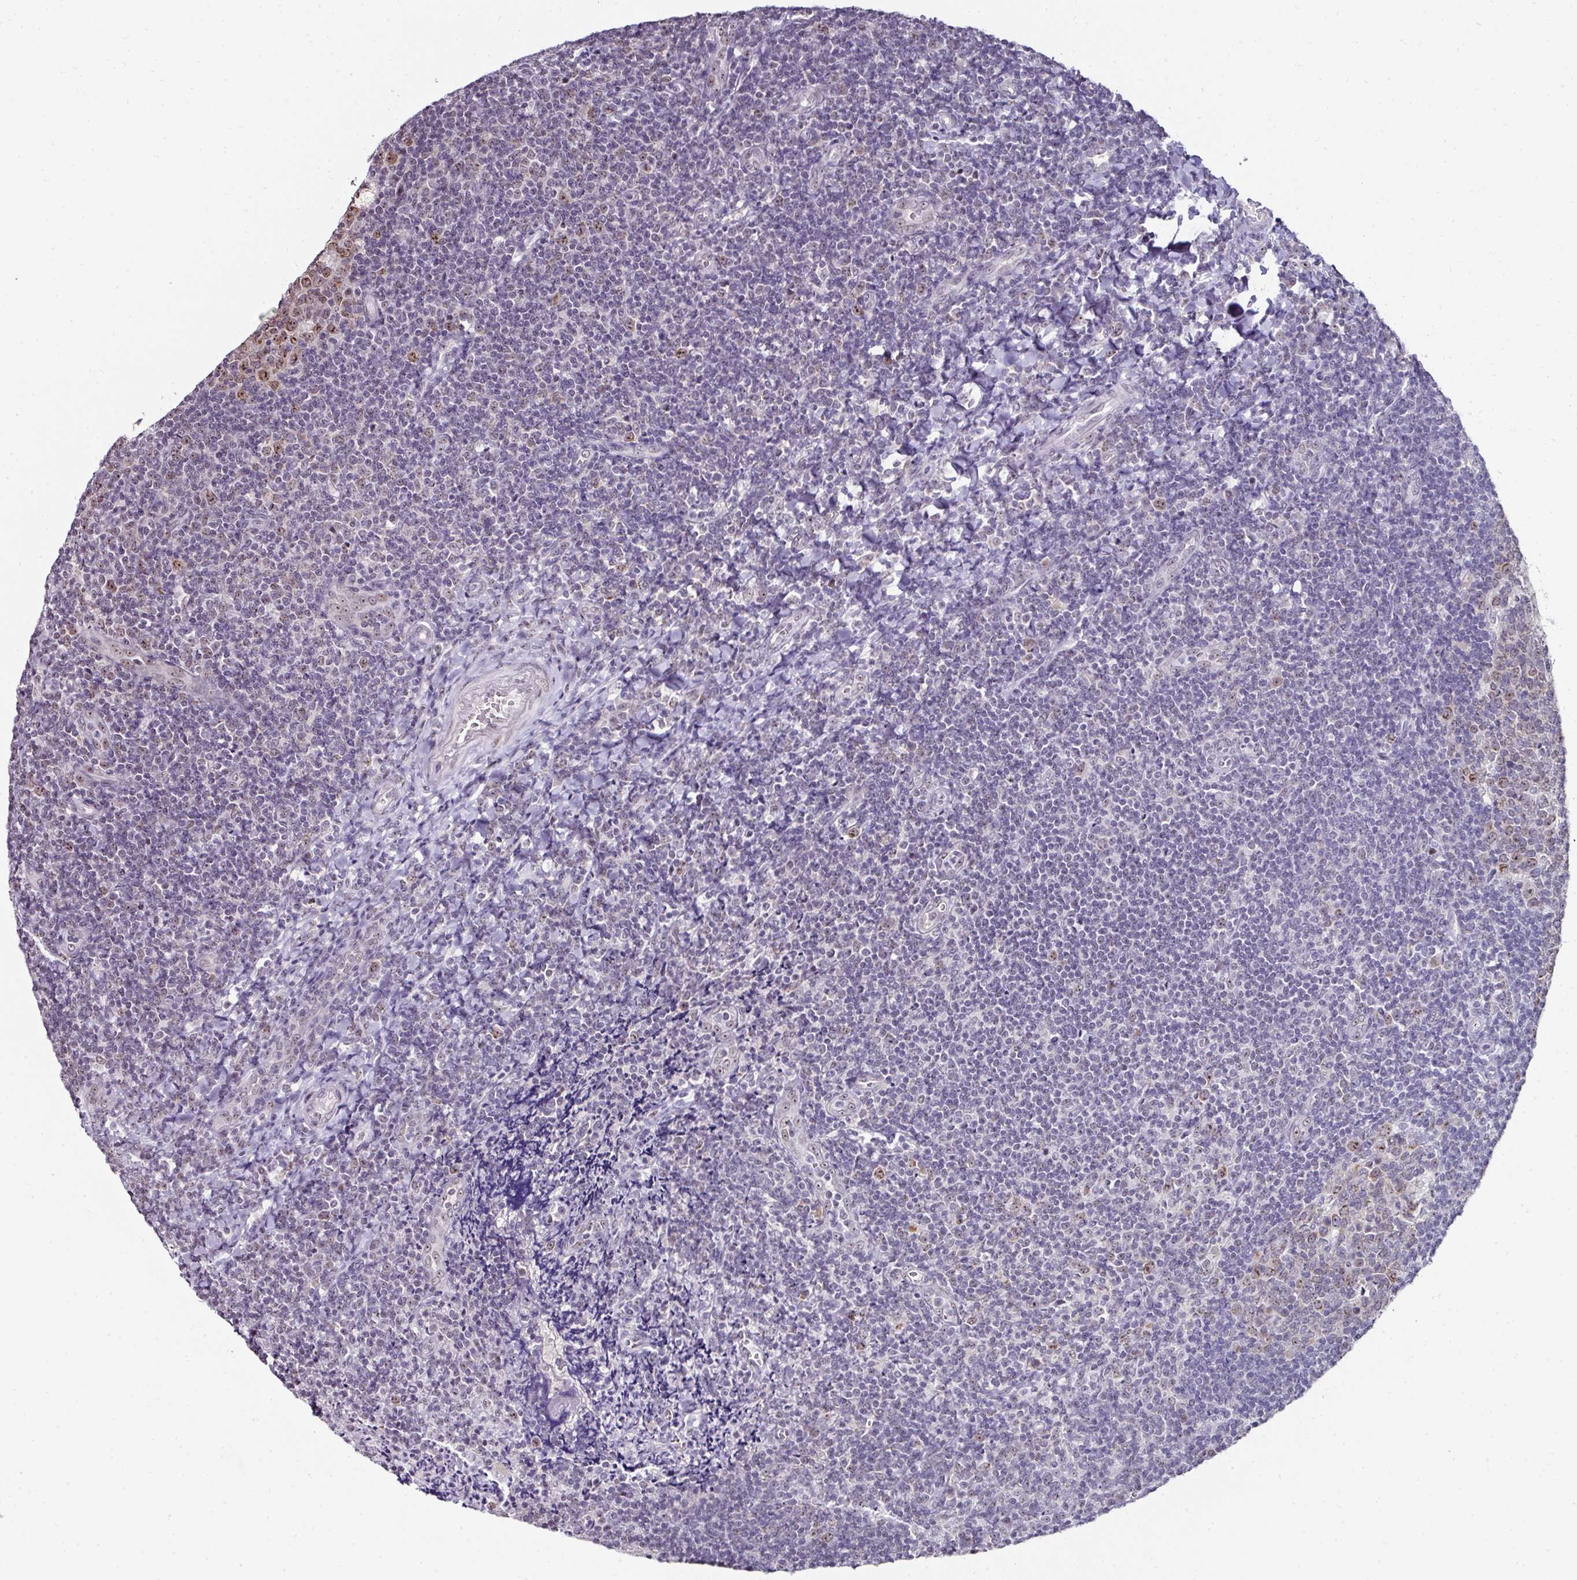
{"staining": {"intensity": "moderate", "quantity": ">75%", "location": "cytoplasmic/membranous,nuclear"}, "tissue": "tonsil", "cell_type": "Germinal center cells", "image_type": "normal", "snomed": [{"axis": "morphology", "description": "Normal tissue, NOS"}, {"axis": "topography", "description": "Tonsil"}], "caption": "IHC photomicrograph of normal human tonsil stained for a protein (brown), which exhibits medium levels of moderate cytoplasmic/membranous,nuclear staining in about >75% of germinal center cells.", "gene": "NACC2", "patient": {"sex": "male", "age": 17}}